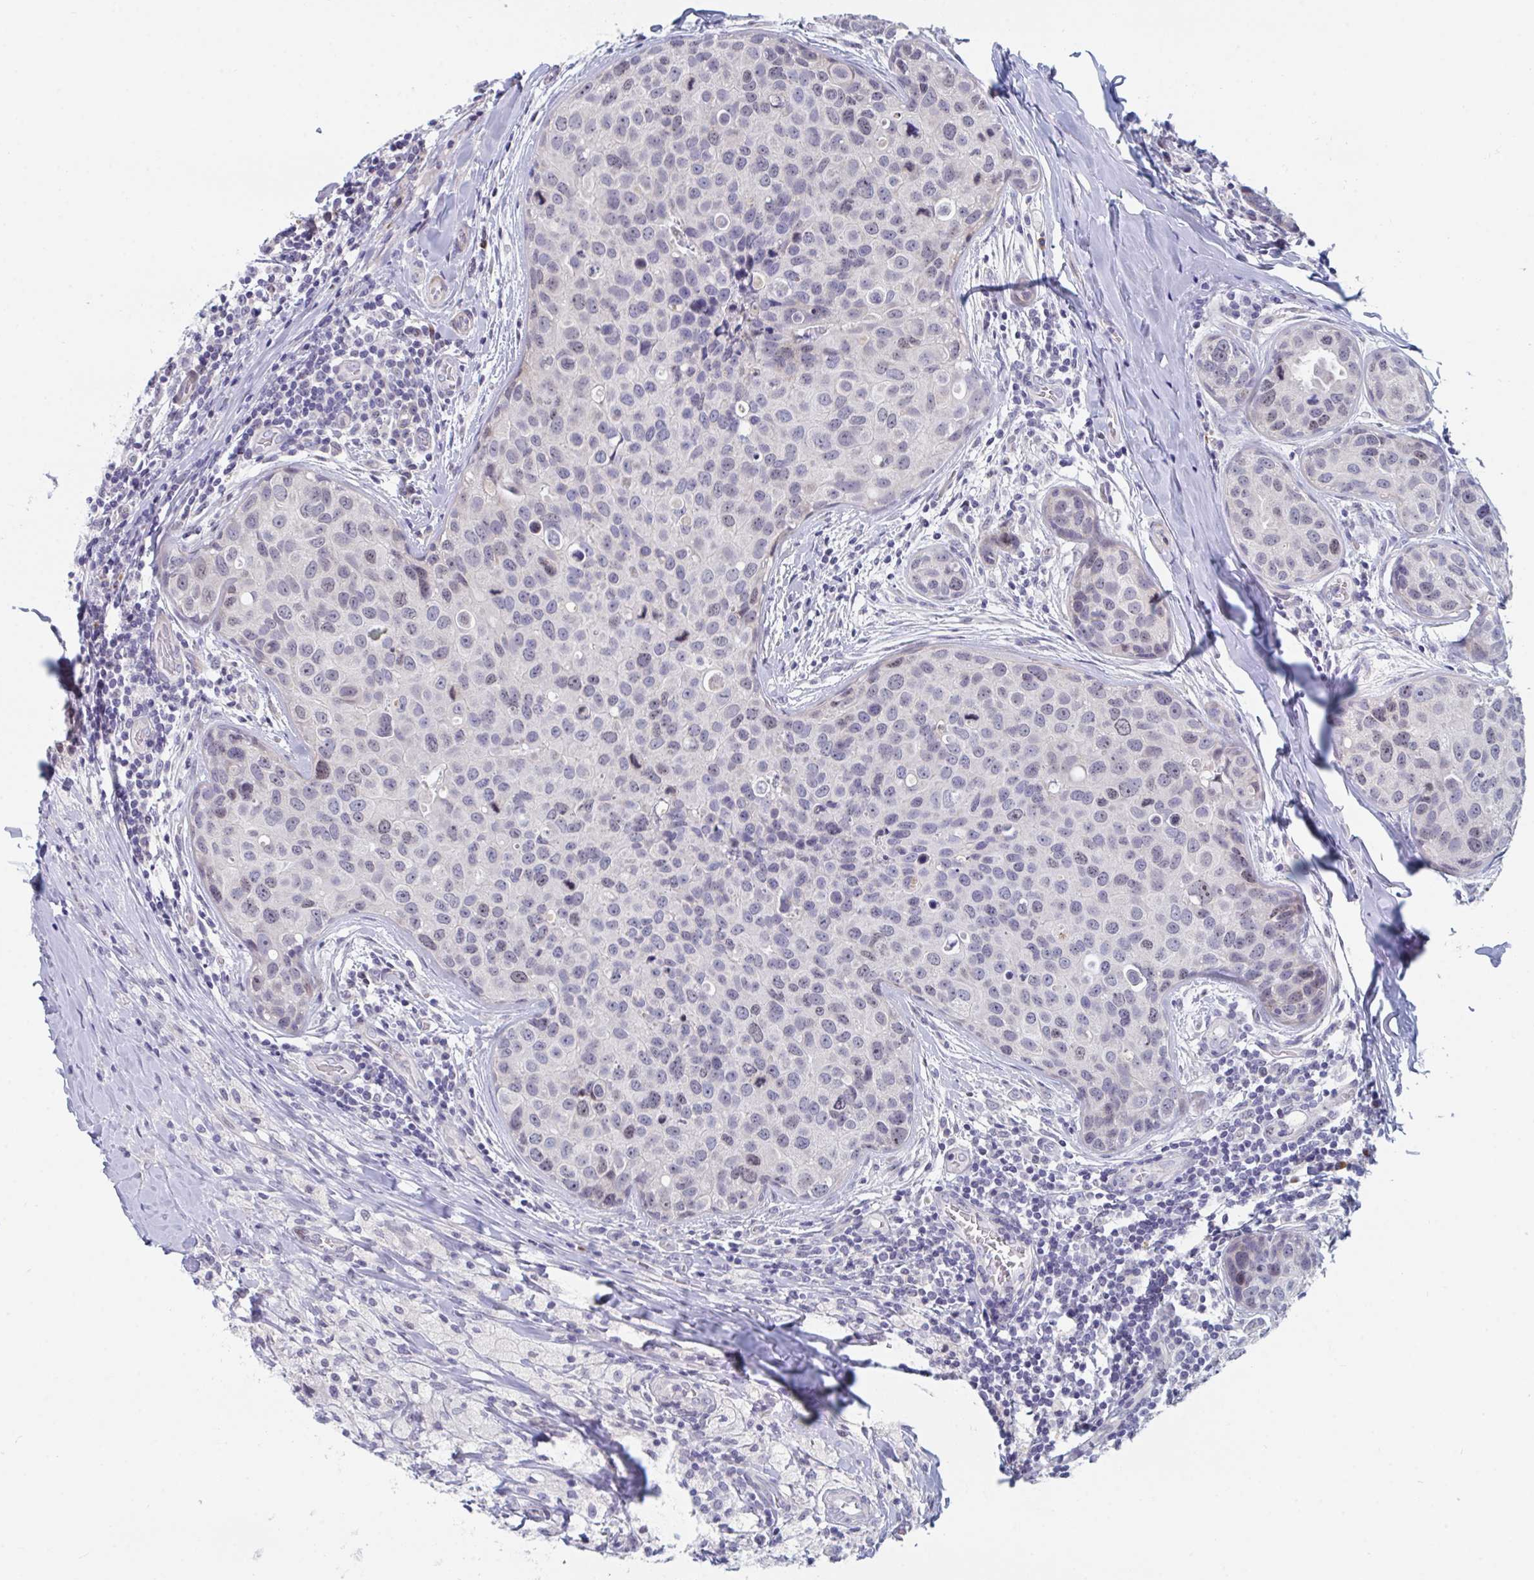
{"staining": {"intensity": "weak", "quantity": "25%-75%", "location": "nuclear"}, "tissue": "breast cancer", "cell_type": "Tumor cells", "image_type": "cancer", "snomed": [{"axis": "morphology", "description": "Duct carcinoma"}, {"axis": "topography", "description": "Breast"}], "caption": "Intraductal carcinoma (breast) tissue displays weak nuclear positivity in approximately 25%-75% of tumor cells", "gene": "CENPT", "patient": {"sex": "female", "age": 24}}